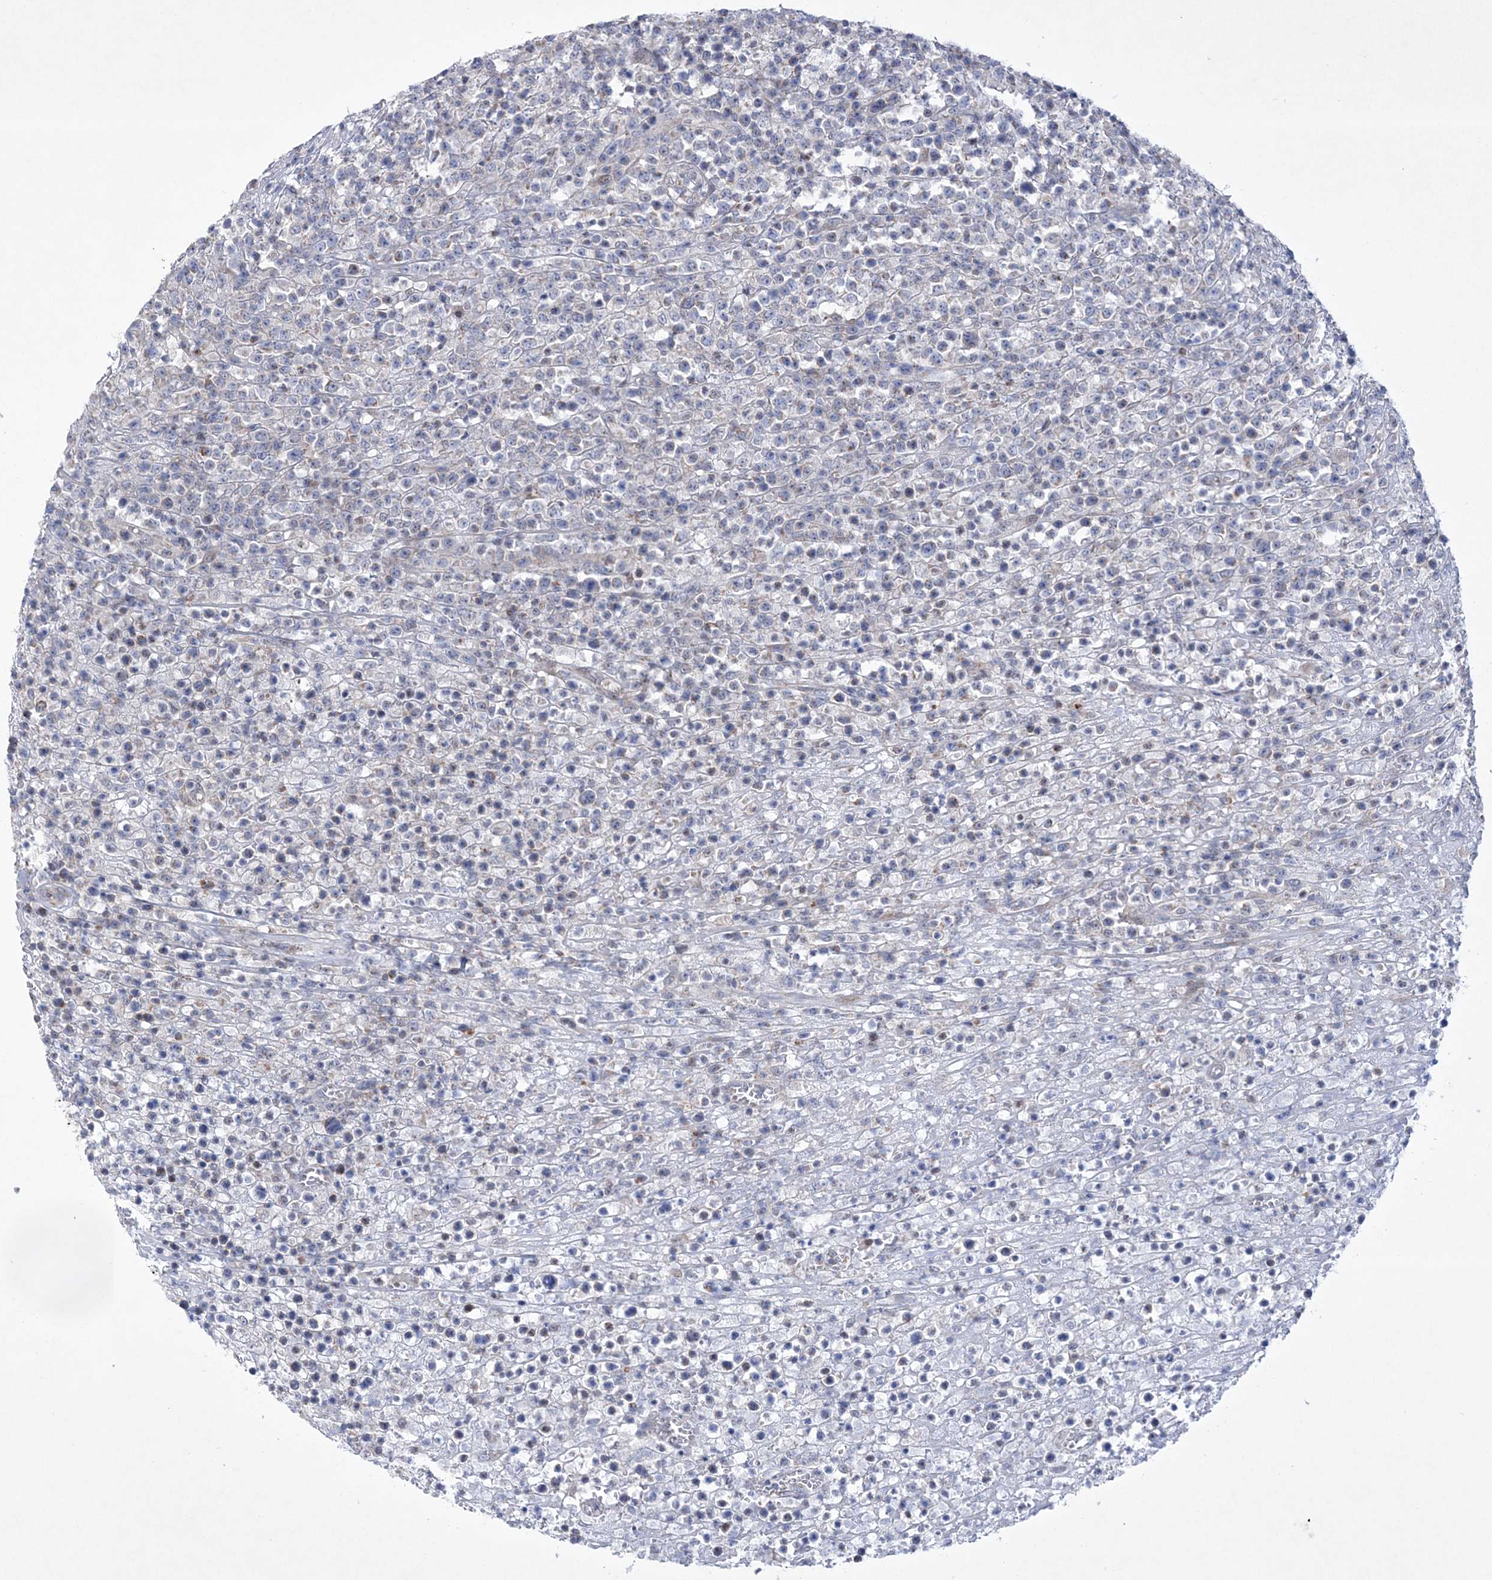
{"staining": {"intensity": "negative", "quantity": "none", "location": "none"}, "tissue": "lymphoma", "cell_type": "Tumor cells", "image_type": "cancer", "snomed": [{"axis": "morphology", "description": "Malignant lymphoma, non-Hodgkin's type, High grade"}, {"axis": "topography", "description": "Colon"}], "caption": "Protein analysis of lymphoma shows no significant expression in tumor cells.", "gene": "CES4A", "patient": {"sex": "female", "age": 53}}